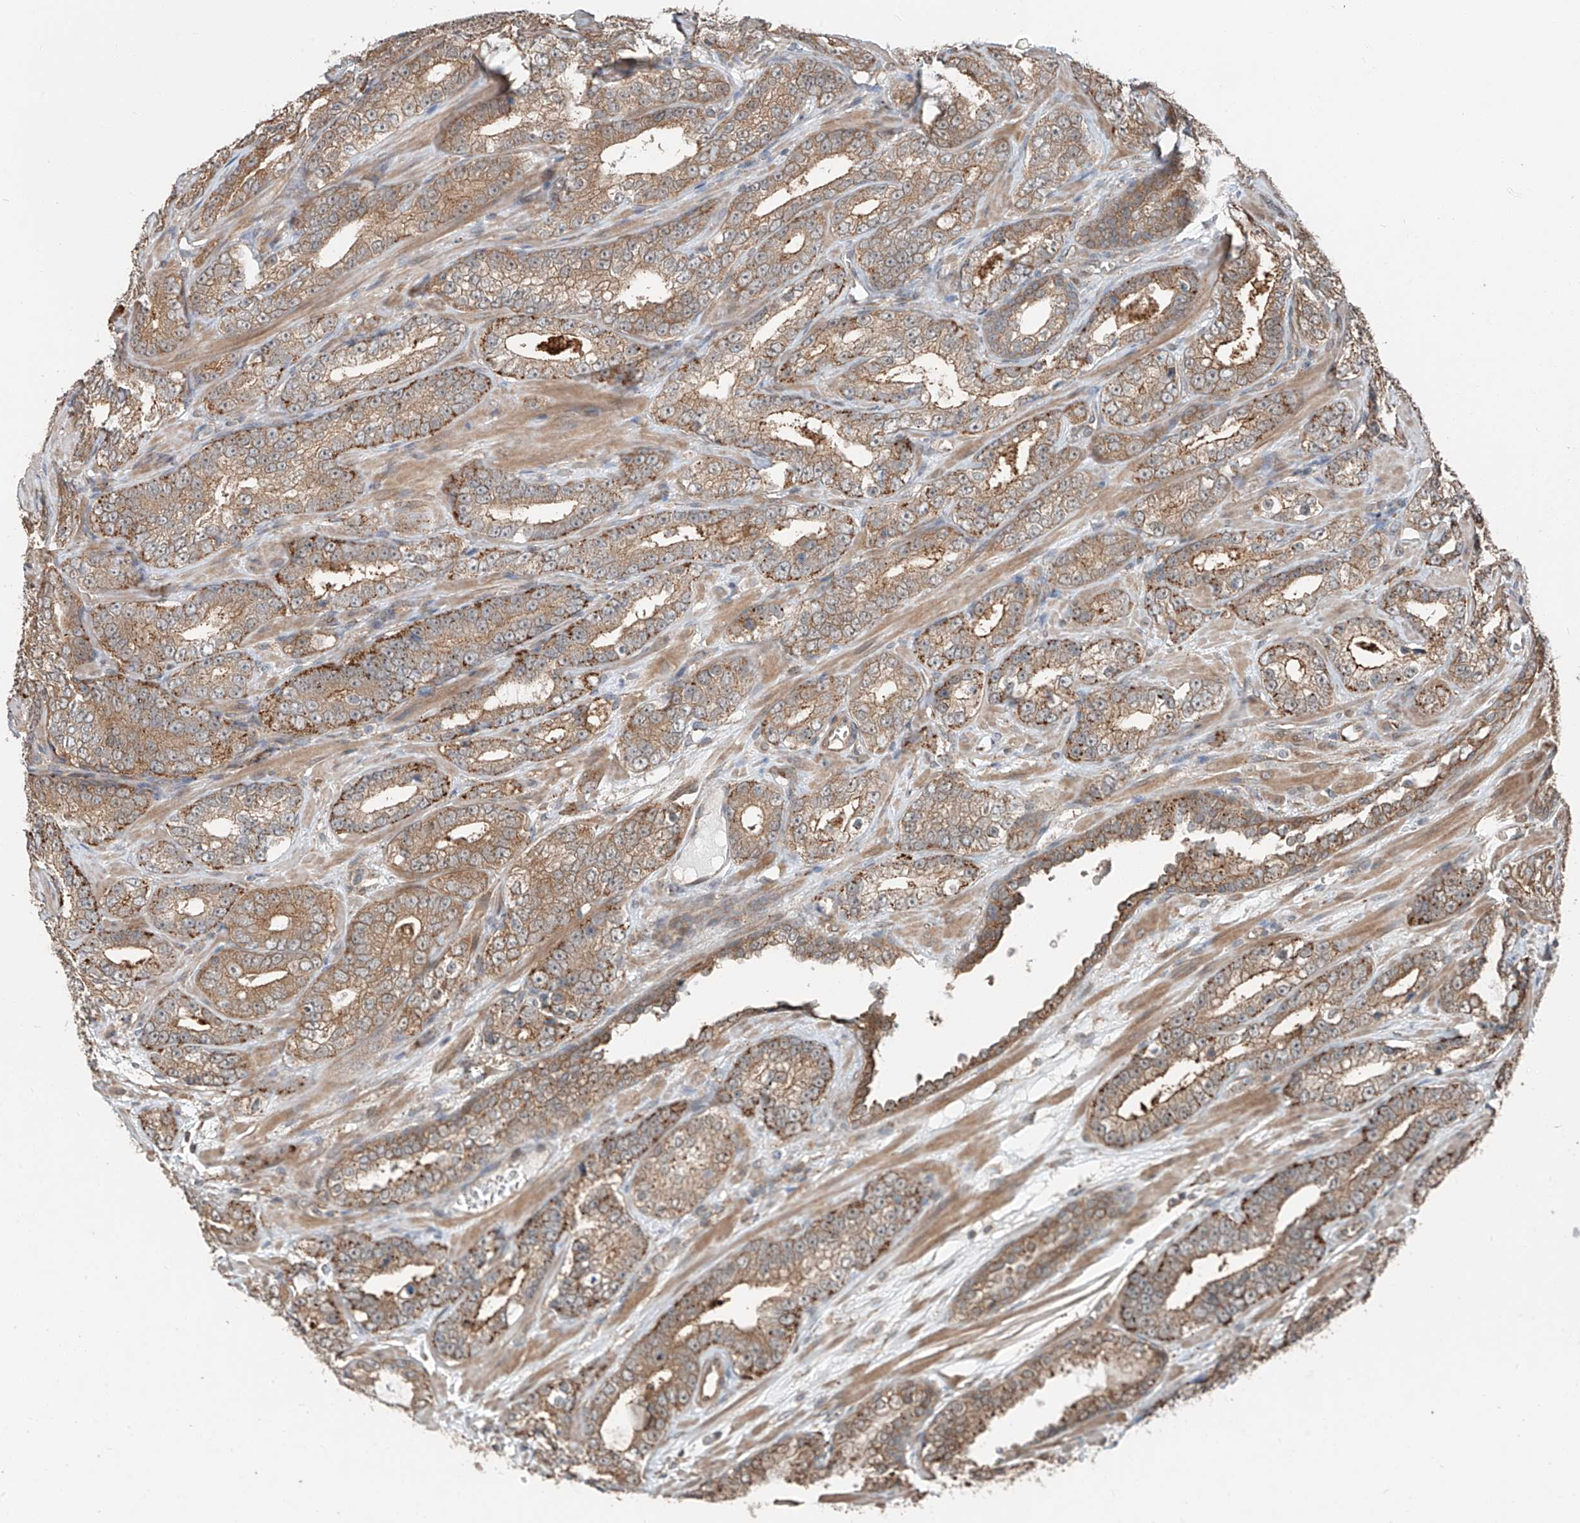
{"staining": {"intensity": "moderate", "quantity": ">75%", "location": "cytoplasmic/membranous"}, "tissue": "prostate cancer", "cell_type": "Tumor cells", "image_type": "cancer", "snomed": [{"axis": "morphology", "description": "Adenocarcinoma, High grade"}, {"axis": "topography", "description": "Prostate"}], "caption": "Protein staining by immunohistochemistry displays moderate cytoplasmic/membranous staining in approximately >75% of tumor cells in adenocarcinoma (high-grade) (prostate). (brown staining indicates protein expression, while blue staining denotes nuclei).", "gene": "CEP162", "patient": {"sex": "male", "age": 62}}